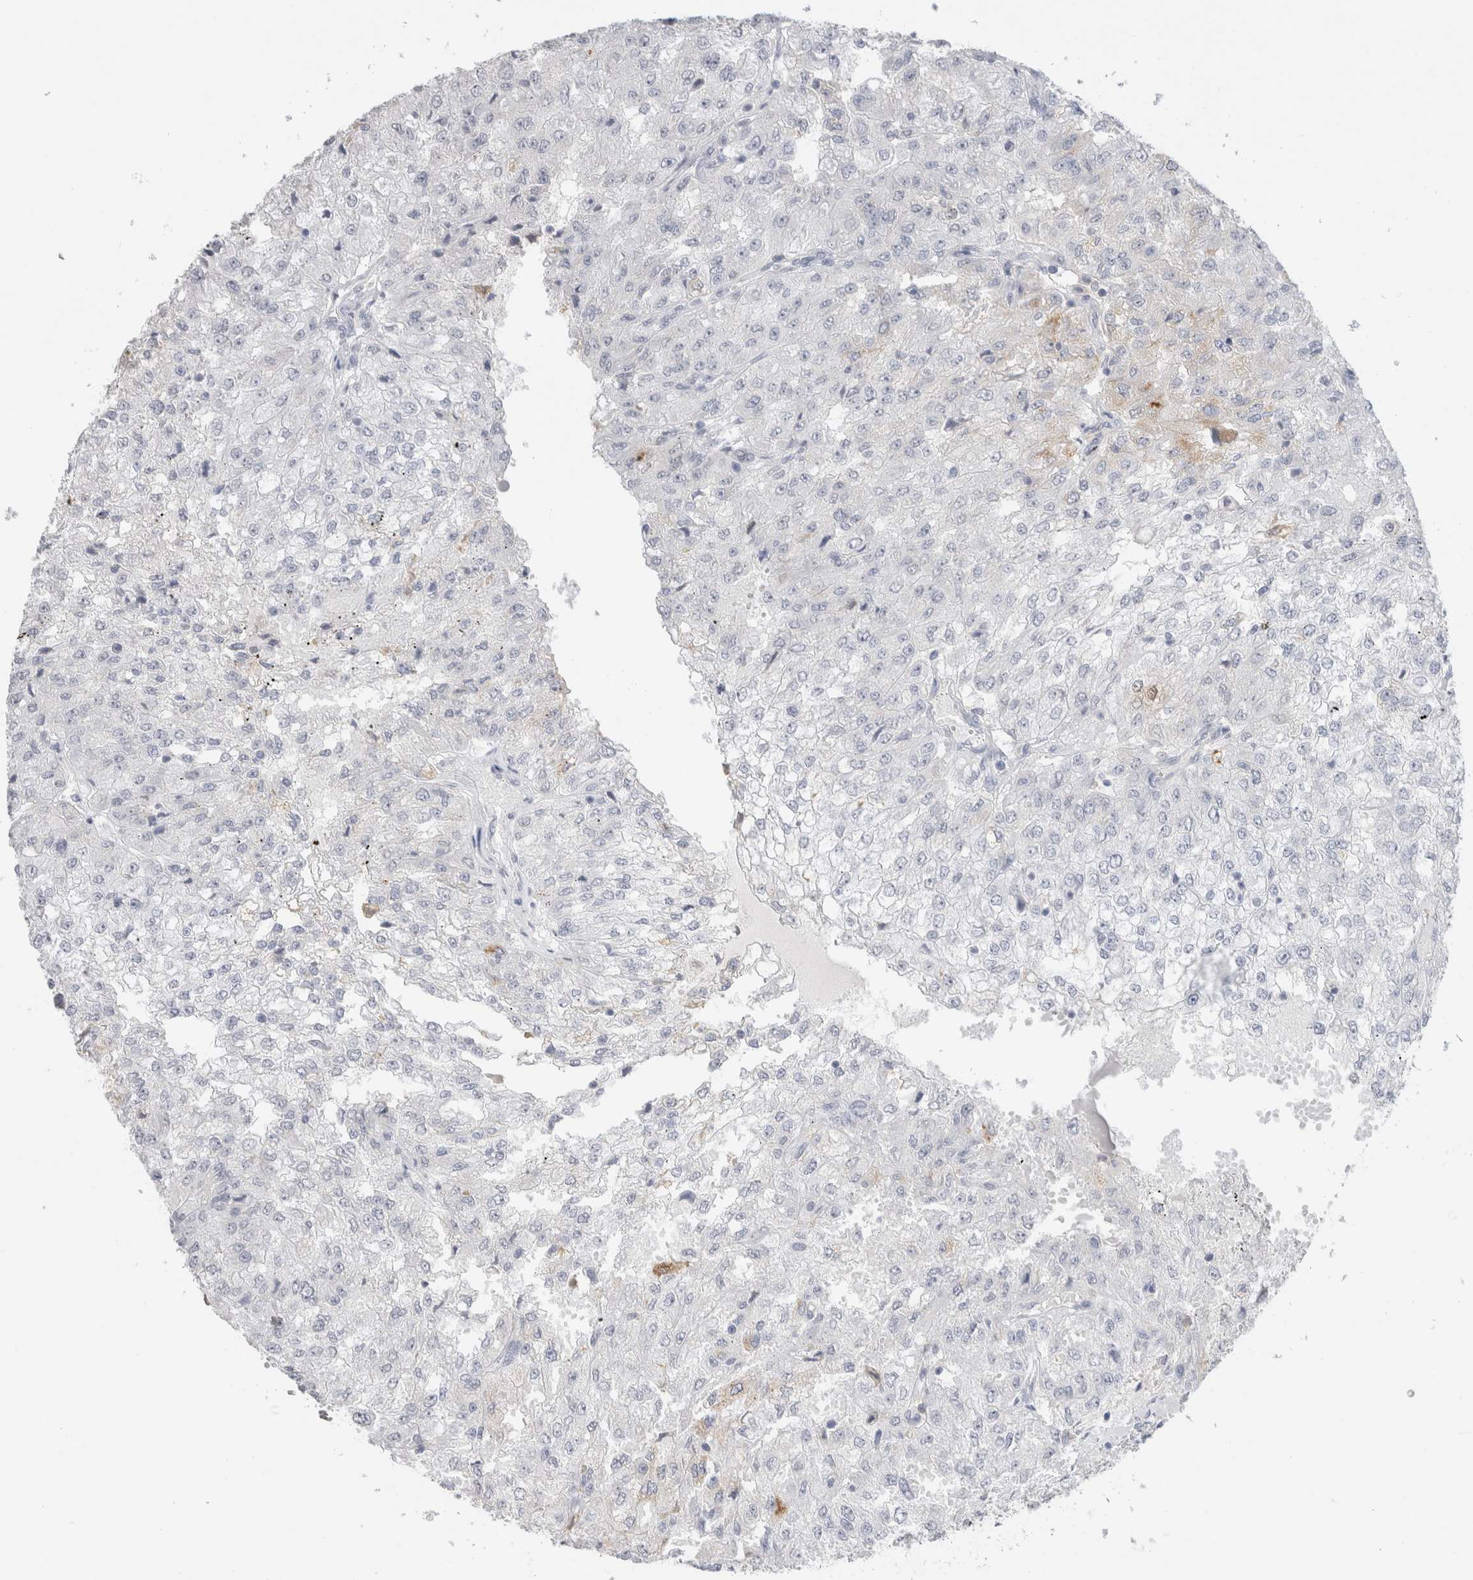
{"staining": {"intensity": "negative", "quantity": "none", "location": "none"}, "tissue": "renal cancer", "cell_type": "Tumor cells", "image_type": "cancer", "snomed": [{"axis": "morphology", "description": "Adenocarcinoma, NOS"}, {"axis": "topography", "description": "Kidney"}], "caption": "The IHC histopathology image has no significant staining in tumor cells of adenocarcinoma (renal) tissue.", "gene": "LAMP3", "patient": {"sex": "female", "age": 54}}